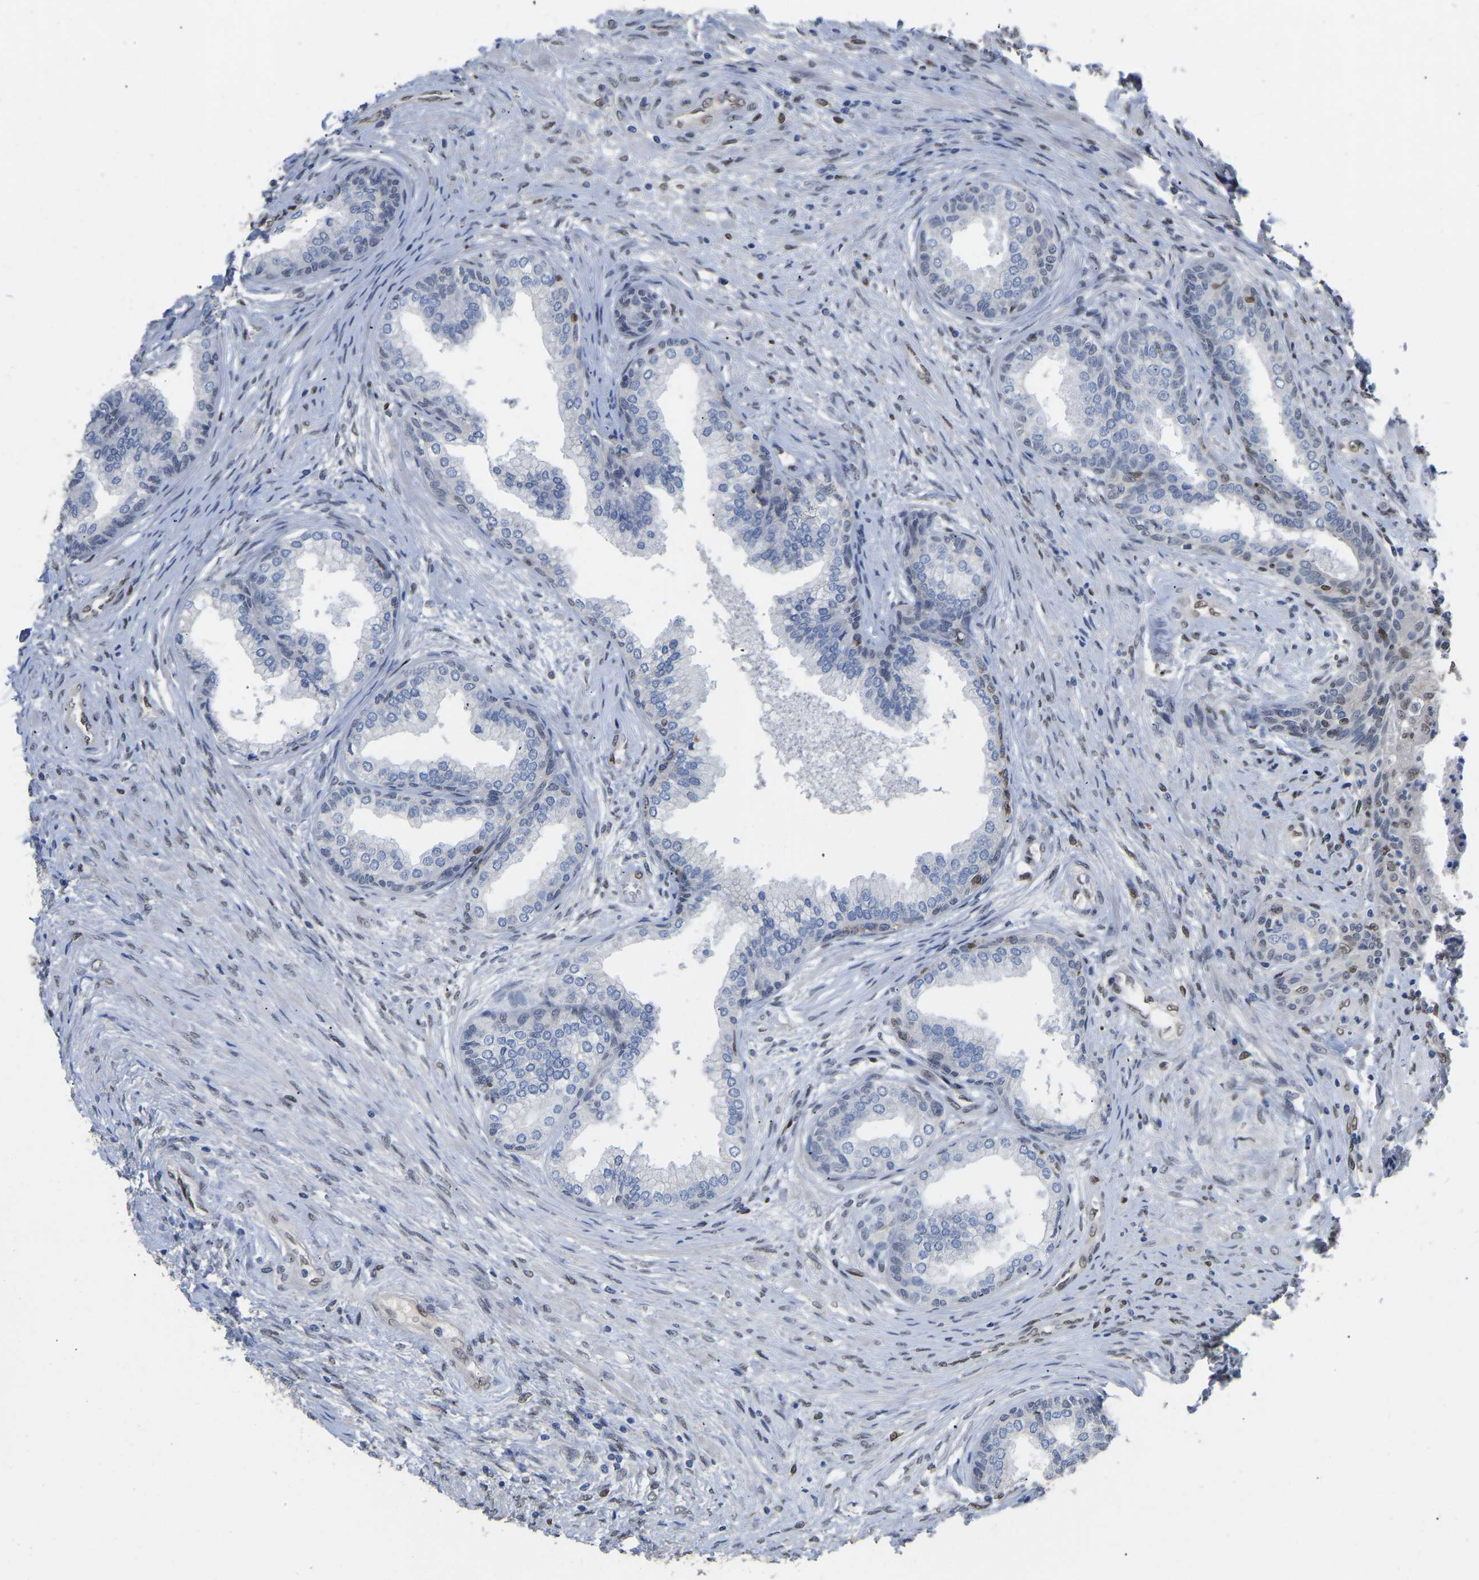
{"staining": {"intensity": "moderate", "quantity": "<25%", "location": "nuclear"}, "tissue": "prostate", "cell_type": "Glandular cells", "image_type": "normal", "snomed": [{"axis": "morphology", "description": "Normal tissue, NOS"}, {"axis": "topography", "description": "Prostate"}], "caption": "Moderate nuclear protein positivity is present in approximately <25% of glandular cells in prostate.", "gene": "QKI", "patient": {"sex": "male", "age": 76}}